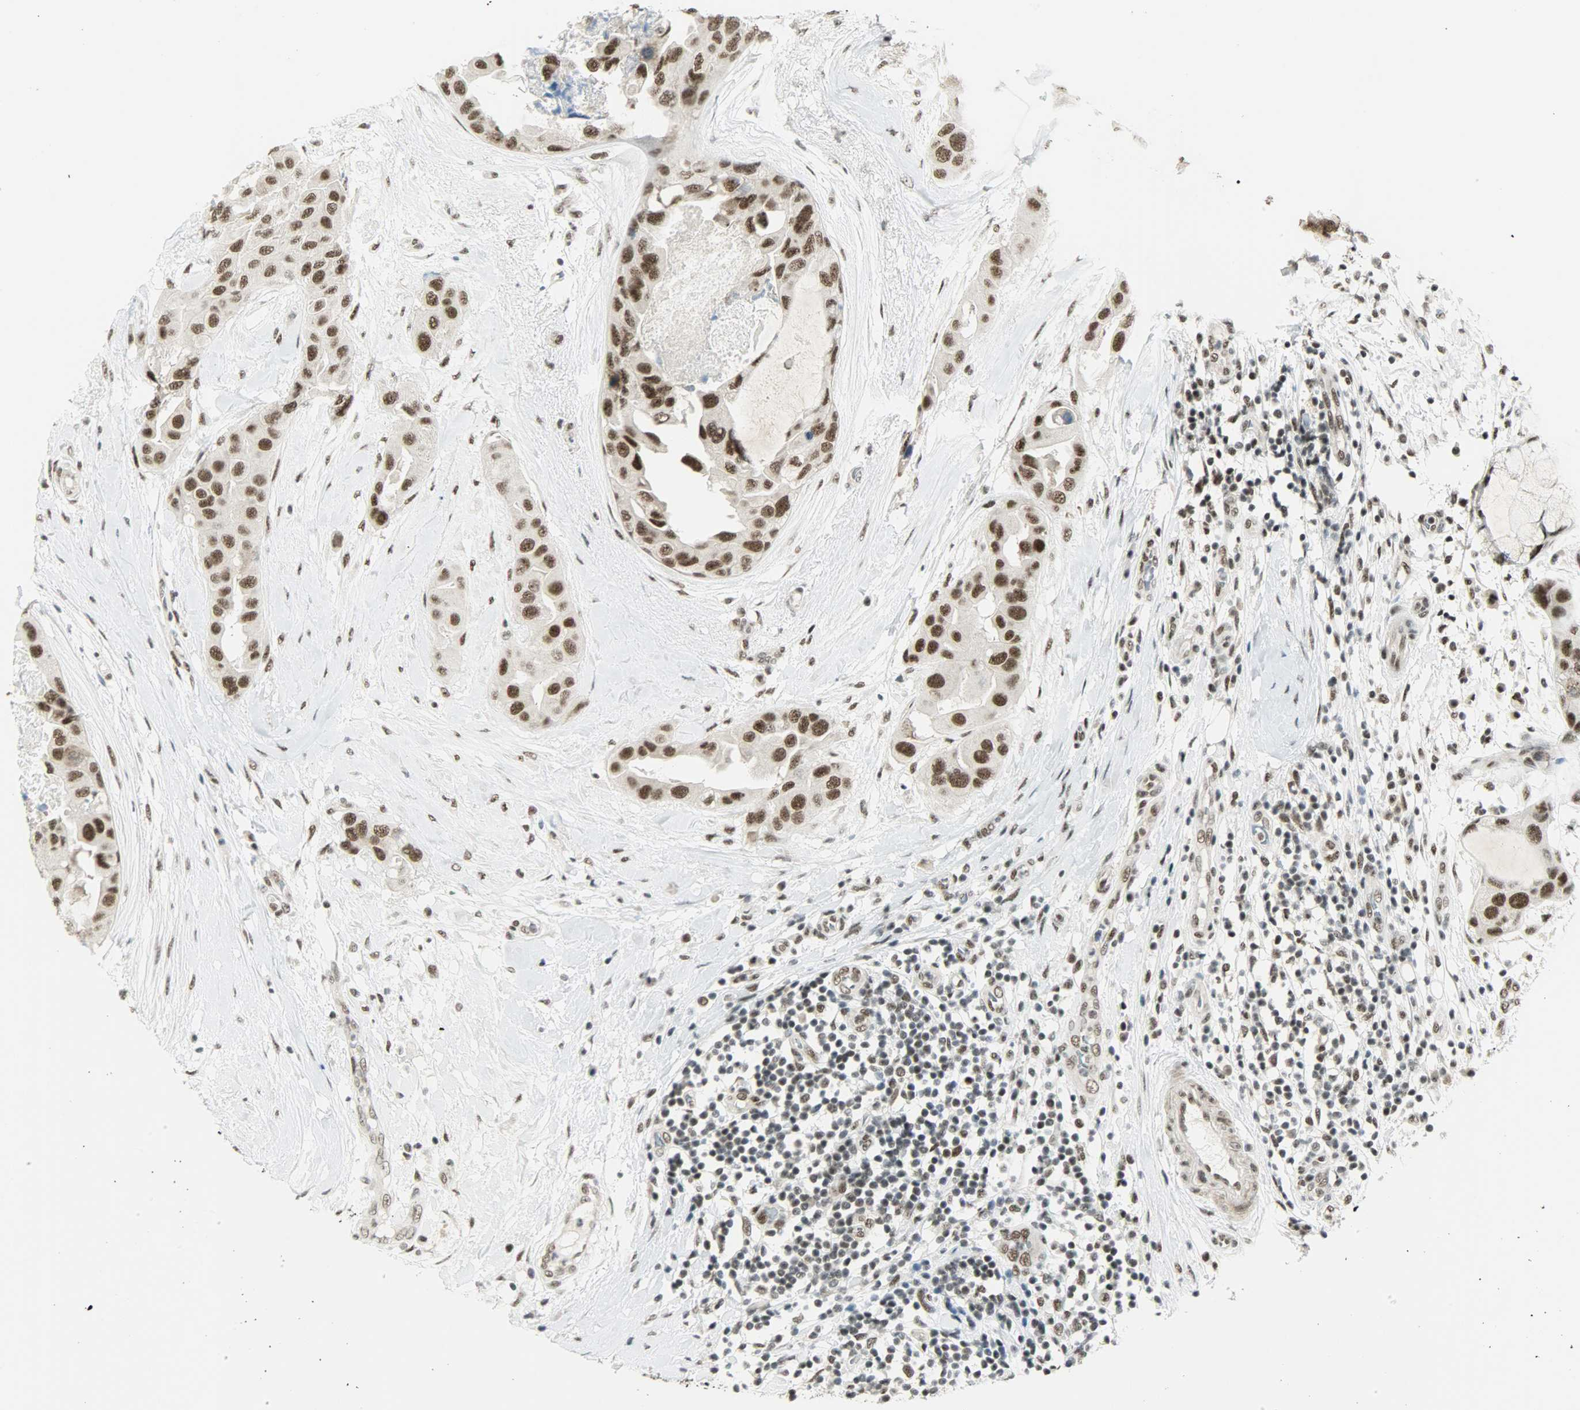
{"staining": {"intensity": "strong", "quantity": ">75%", "location": "nuclear"}, "tissue": "breast cancer", "cell_type": "Tumor cells", "image_type": "cancer", "snomed": [{"axis": "morphology", "description": "Duct carcinoma"}, {"axis": "topography", "description": "Breast"}], "caption": "This photomicrograph exhibits IHC staining of breast infiltrating ductal carcinoma, with high strong nuclear staining in approximately >75% of tumor cells.", "gene": "SUGP1", "patient": {"sex": "female", "age": 40}}